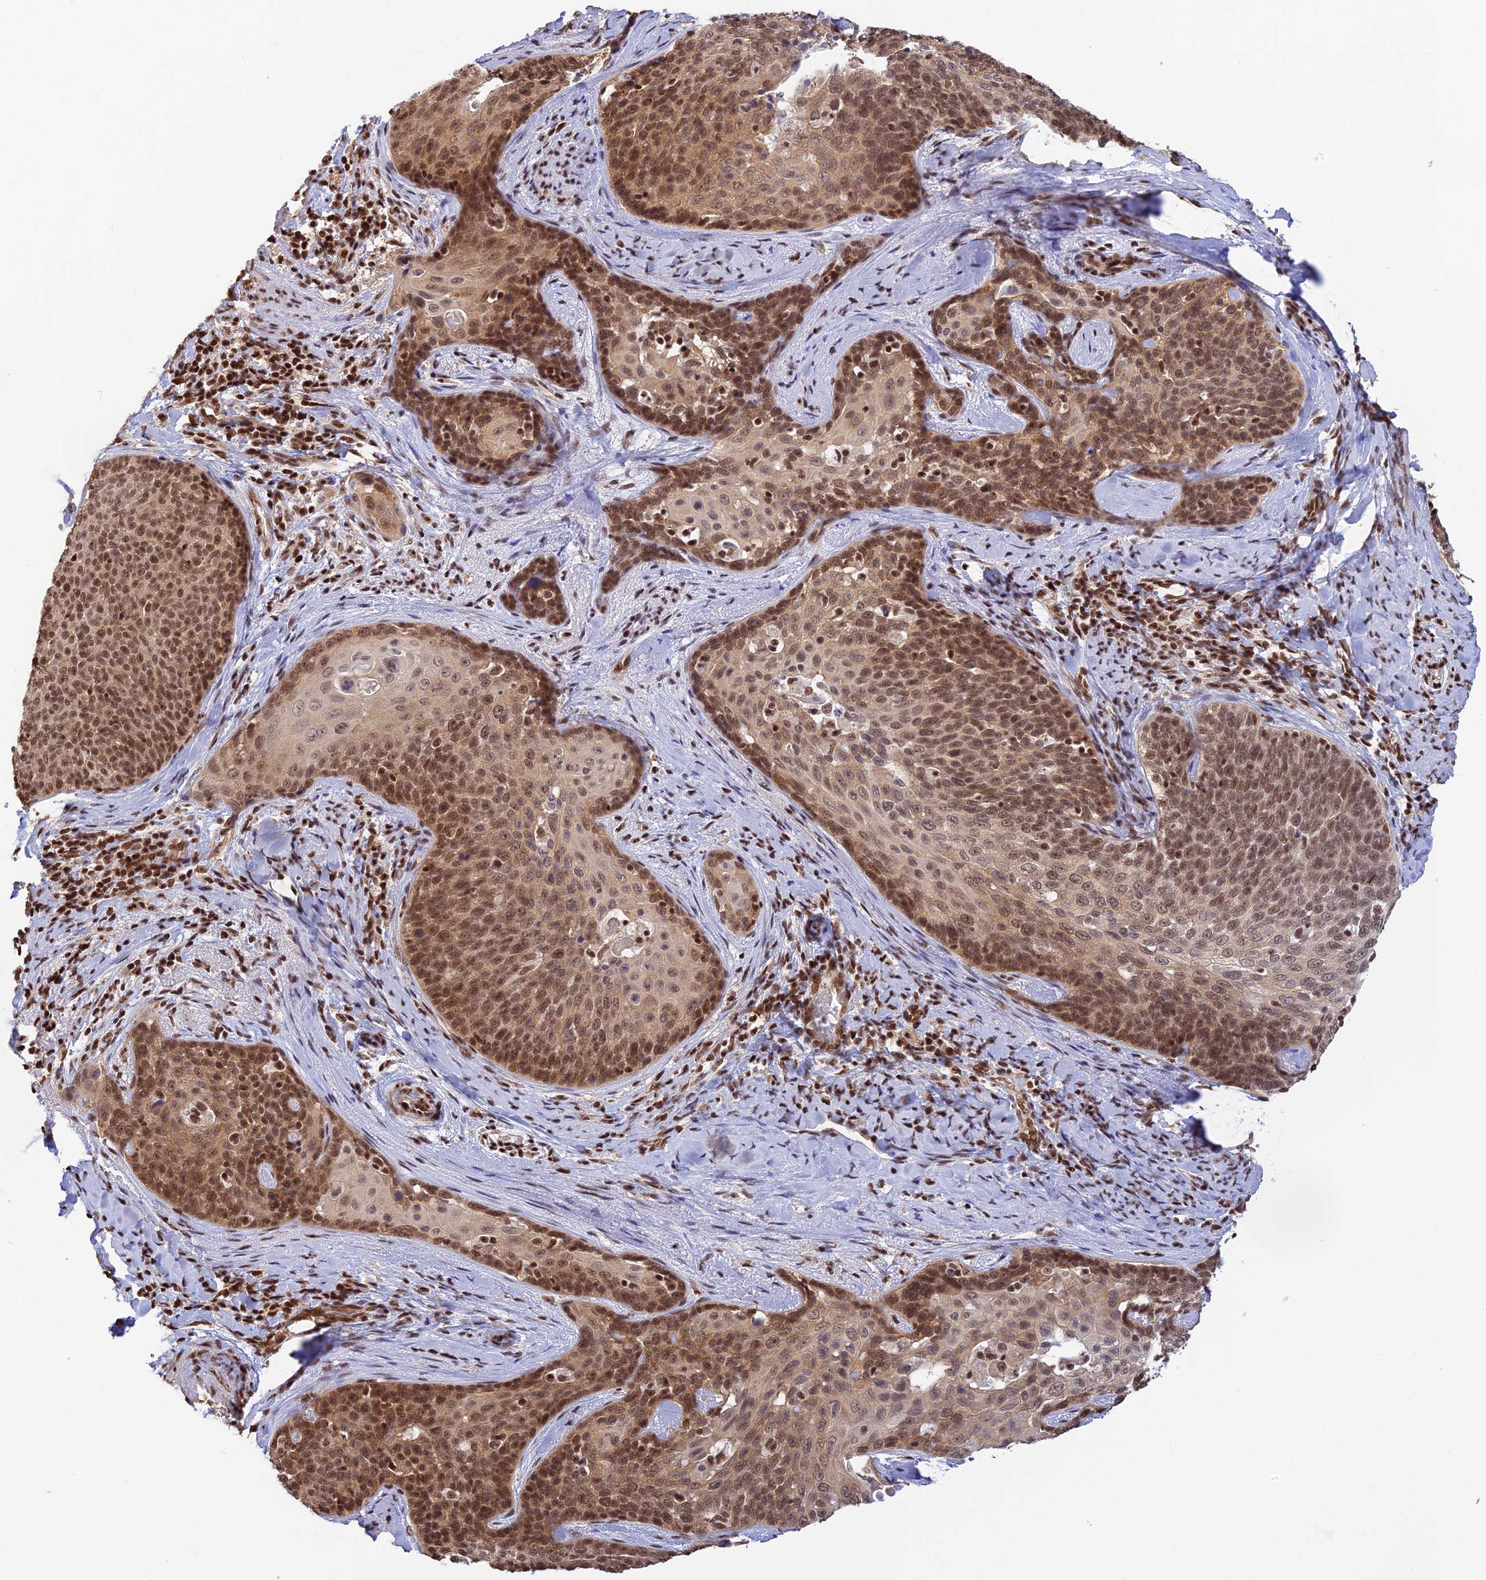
{"staining": {"intensity": "moderate", "quantity": ">75%", "location": "nuclear"}, "tissue": "cervical cancer", "cell_type": "Tumor cells", "image_type": "cancer", "snomed": [{"axis": "morphology", "description": "Squamous cell carcinoma, NOS"}, {"axis": "topography", "description": "Cervix"}], "caption": "Immunohistochemical staining of human cervical cancer (squamous cell carcinoma) exhibits moderate nuclear protein expression in about >75% of tumor cells.", "gene": "THAP11", "patient": {"sex": "female", "age": 50}}